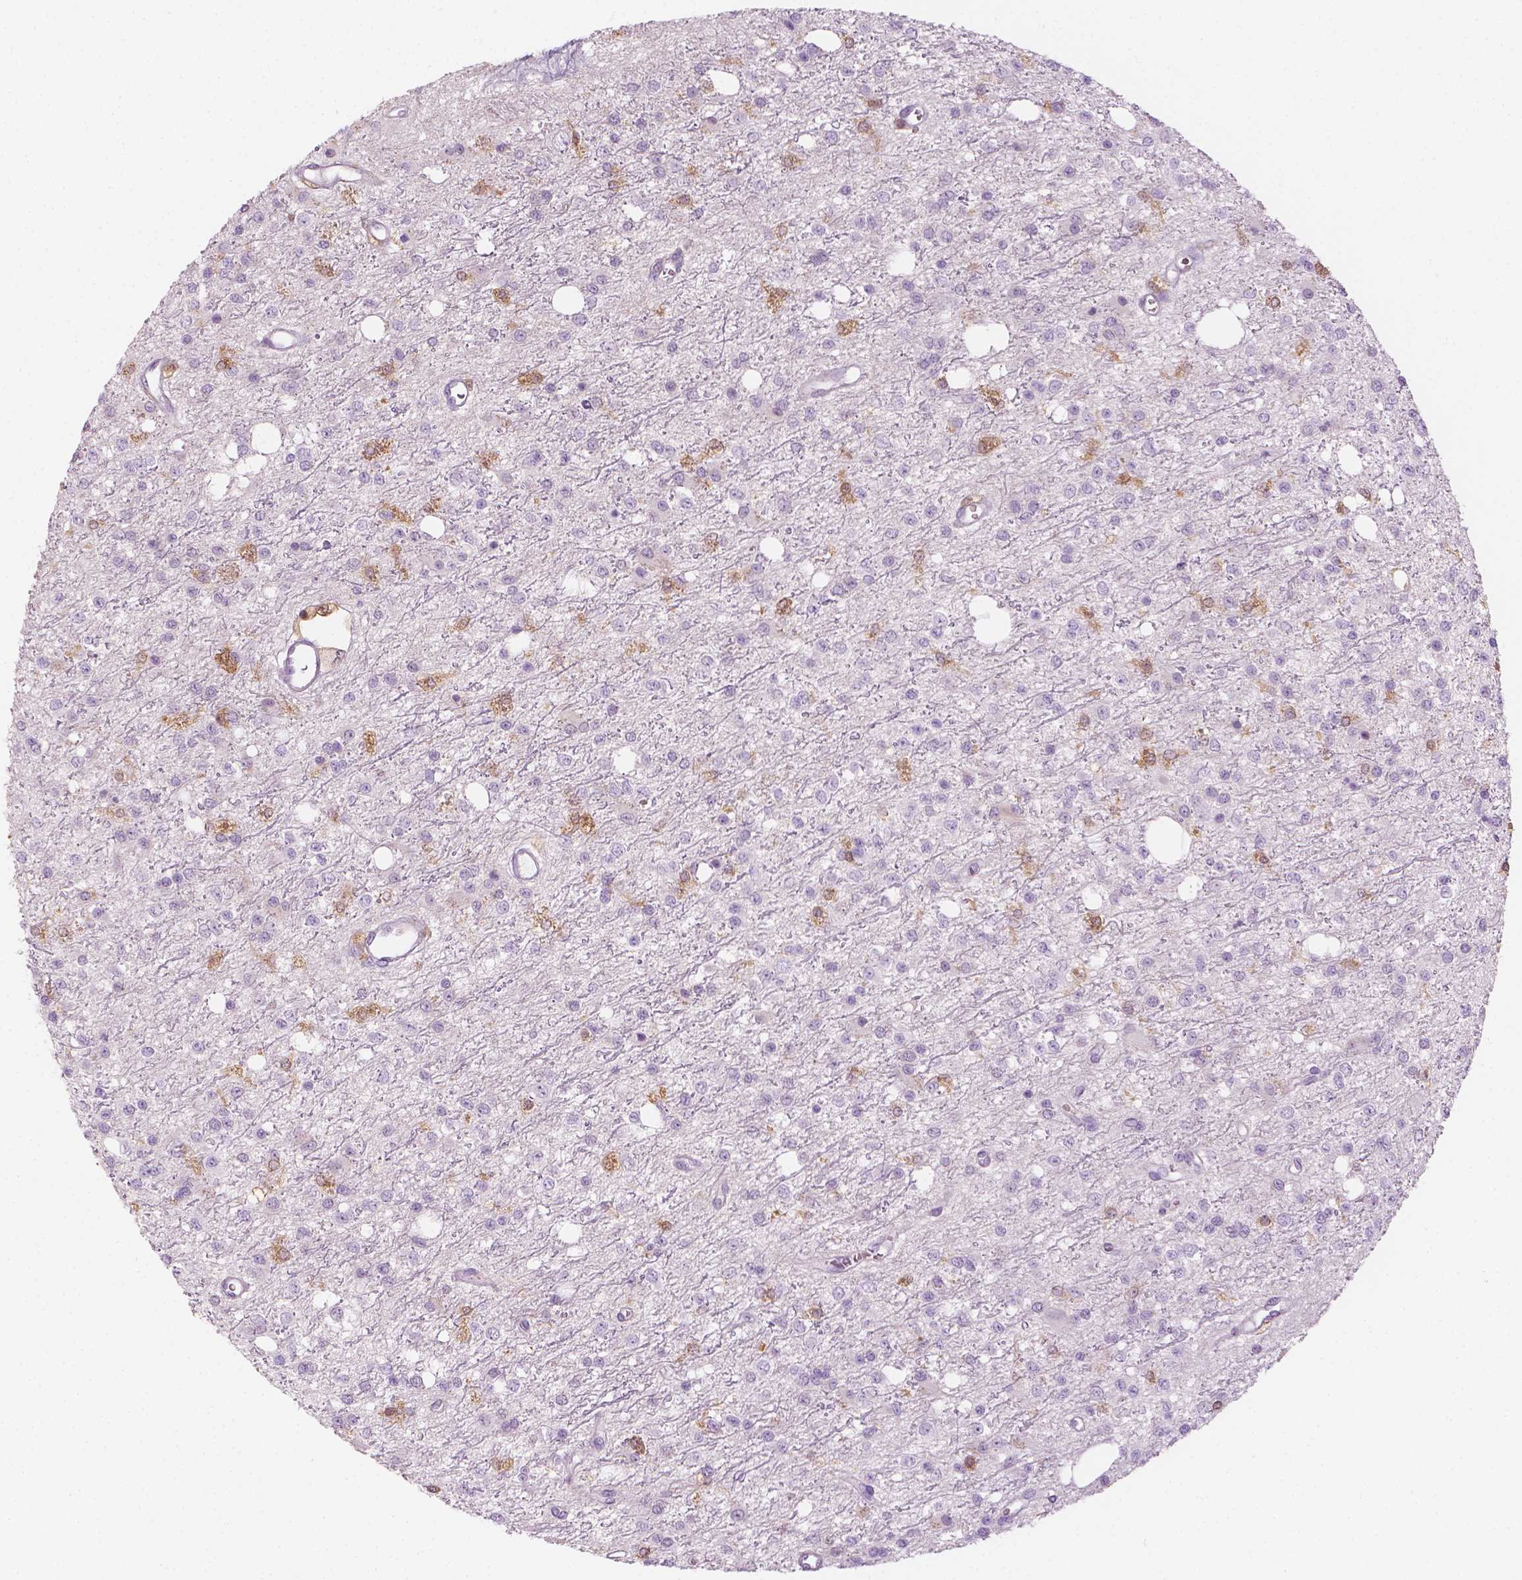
{"staining": {"intensity": "moderate", "quantity": "<25%", "location": "cytoplasmic/membranous,nuclear"}, "tissue": "glioma", "cell_type": "Tumor cells", "image_type": "cancer", "snomed": [{"axis": "morphology", "description": "Glioma, malignant, Low grade"}, {"axis": "topography", "description": "Brain"}], "caption": "Approximately <25% of tumor cells in human glioma display moderate cytoplasmic/membranous and nuclear protein positivity as visualized by brown immunohistochemical staining.", "gene": "SHMT1", "patient": {"sex": "female", "age": 45}}